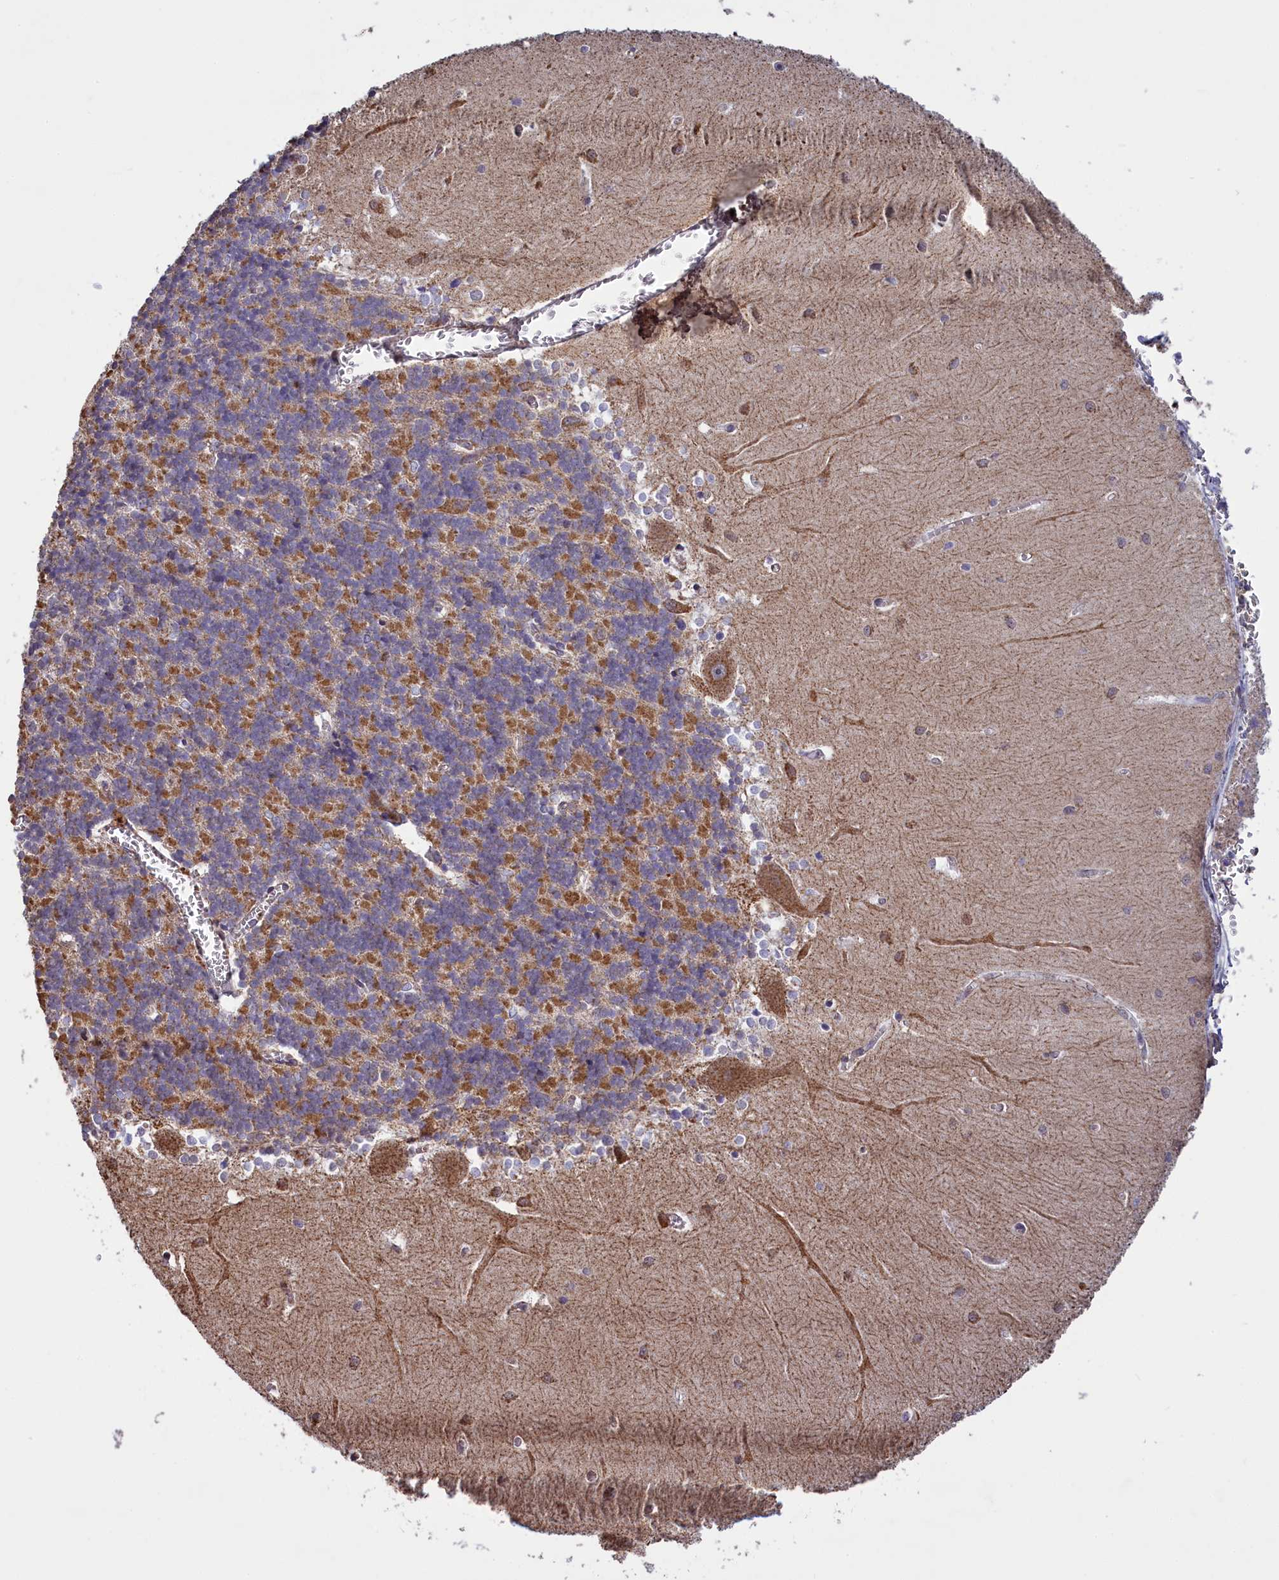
{"staining": {"intensity": "moderate", "quantity": ">75%", "location": "cytoplasmic/membranous"}, "tissue": "cerebellum", "cell_type": "Cells in granular layer", "image_type": "normal", "snomed": [{"axis": "morphology", "description": "Normal tissue, NOS"}, {"axis": "topography", "description": "Cerebellum"}], "caption": "A brown stain labels moderate cytoplasmic/membranous positivity of a protein in cells in granular layer of unremarkable cerebellum.", "gene": "ACAD8", "patient": {"sex": "male", "age": 37}}